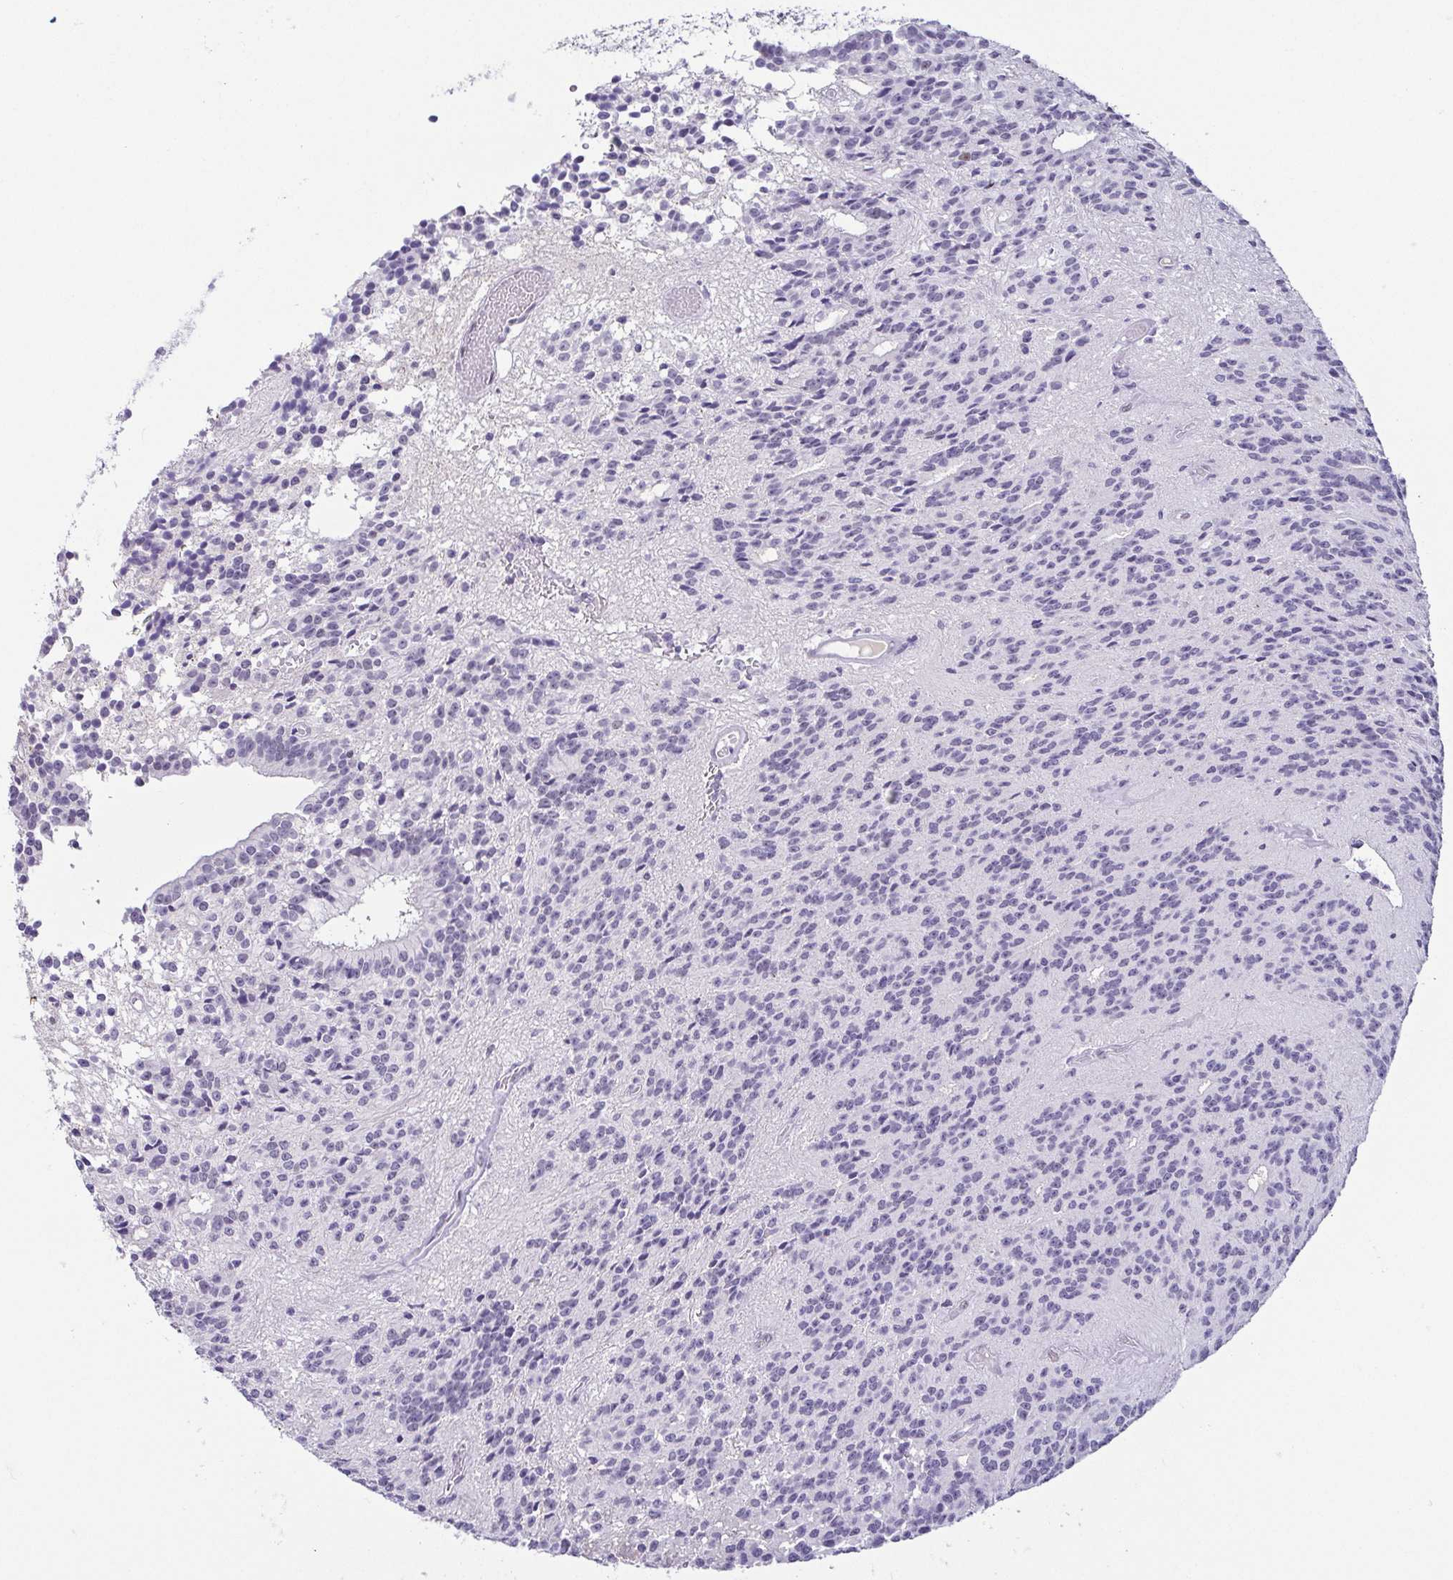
{"staining": {"intensity": "negative", "quantity": "none", "location": "none"}, "tissue": "glioma", "cell_type": "Tumor cells", "image_type": "cancer", "snomed": [{"axis": "morphology", "description": "Glioma, malignant, Low grade"}, {"axis": "topography", "description": "Brain"}], "caption": "Micrograph shows no protein expression in tumor cells of malignant low-grade glioma tissue.", "gene": "TCF3", "patient": {"sex": "male", "age": 31}}